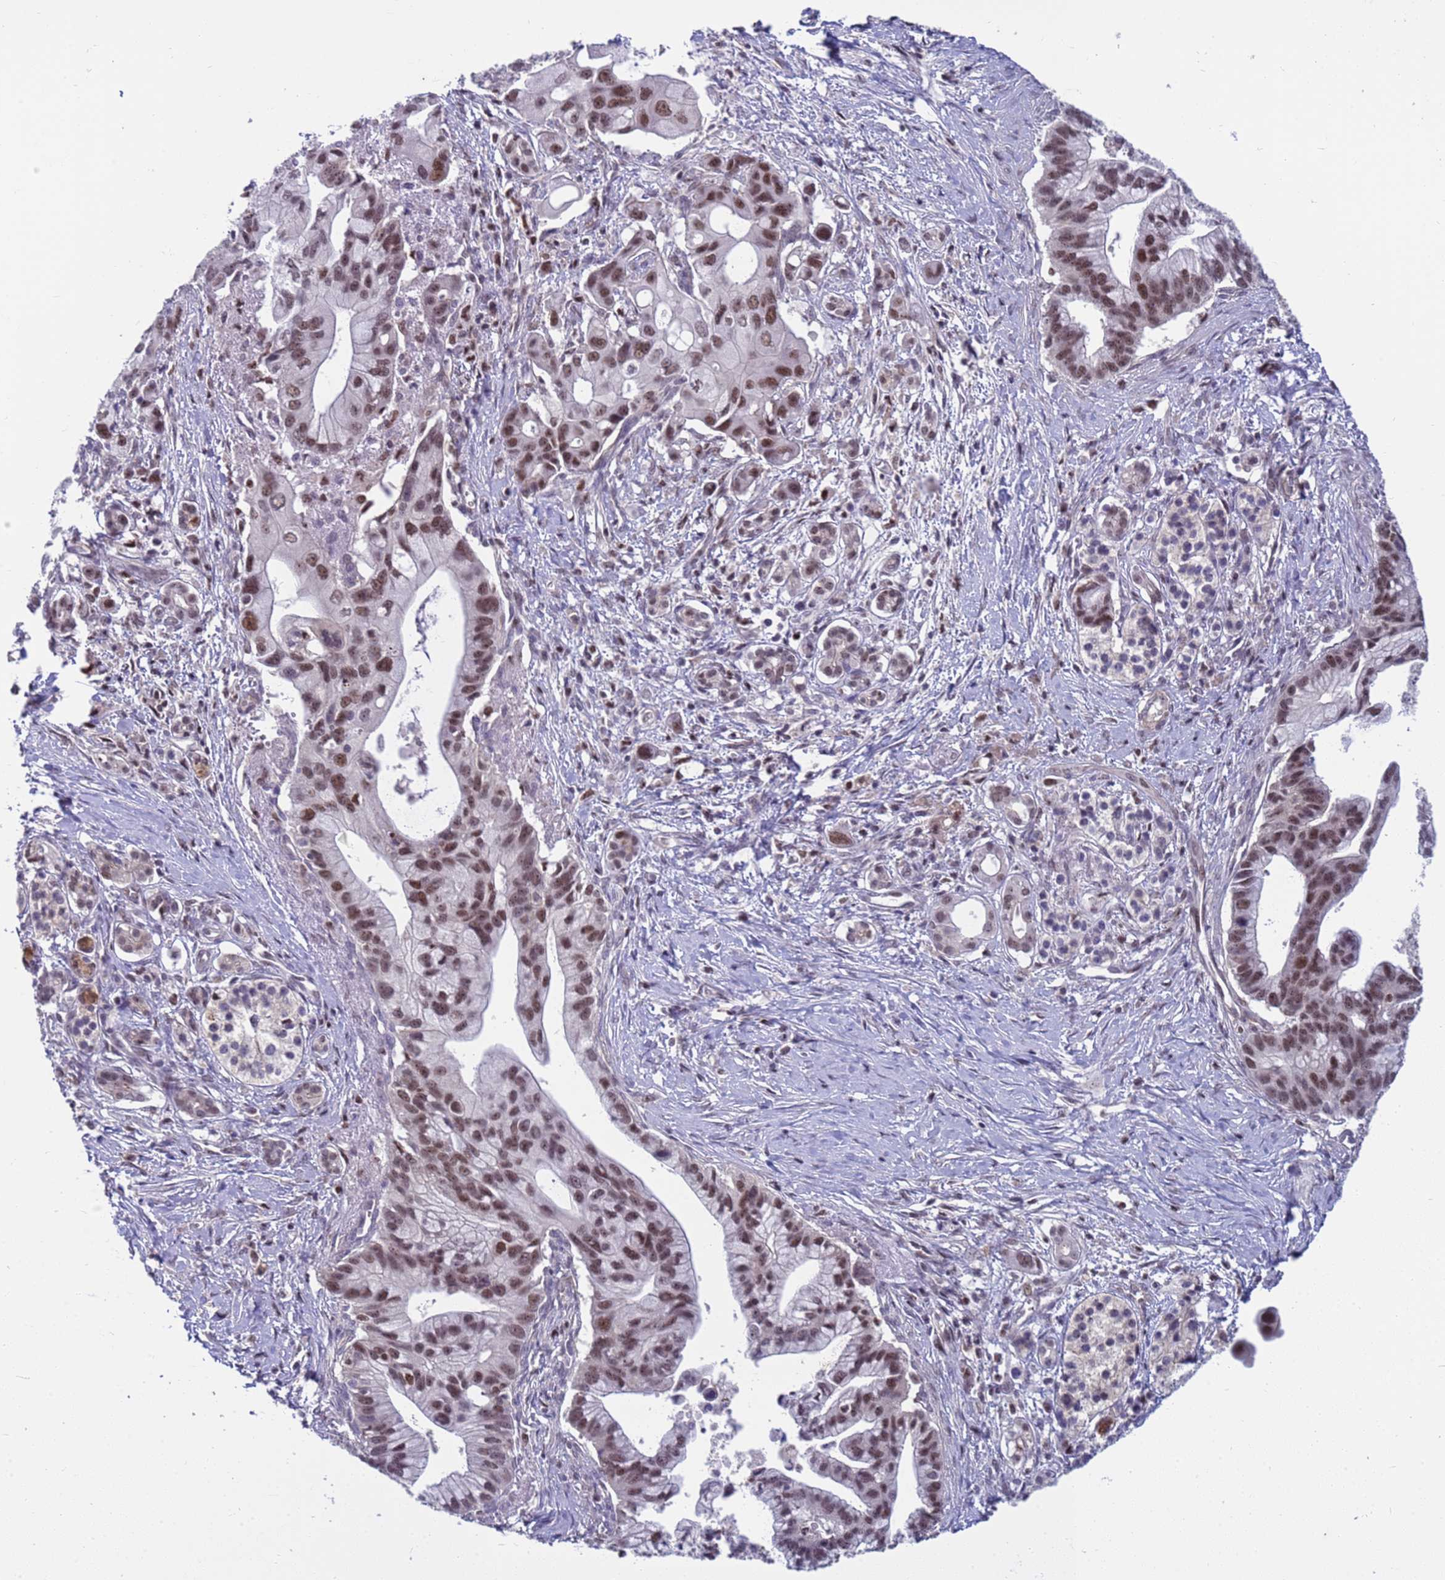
{"staining": {"intensity": "moderate", "quantity": ">75%", "location": "nuclear"}, "tissue": "pancreatic cancer", "cell_type": "Tumor cells", "image_type": "cancer", "snomed": [{"axis": "morphology", "description": "Adenocarcinoma, NOS"}, {"axis": "topography", "description": "Pancreas"}], "caption": "High-power microscopy captured an immunohistochemistry (IHC) photomicrograph of pancreatic cancer (adenocarcinoma), revealing moderate nuclear staining in about >75% of tumor cells. The protein is shown in brown color, while the nuclei are stained blue.", "gene": "NSL1", "patient": {"sex": "male", "age": 68}}